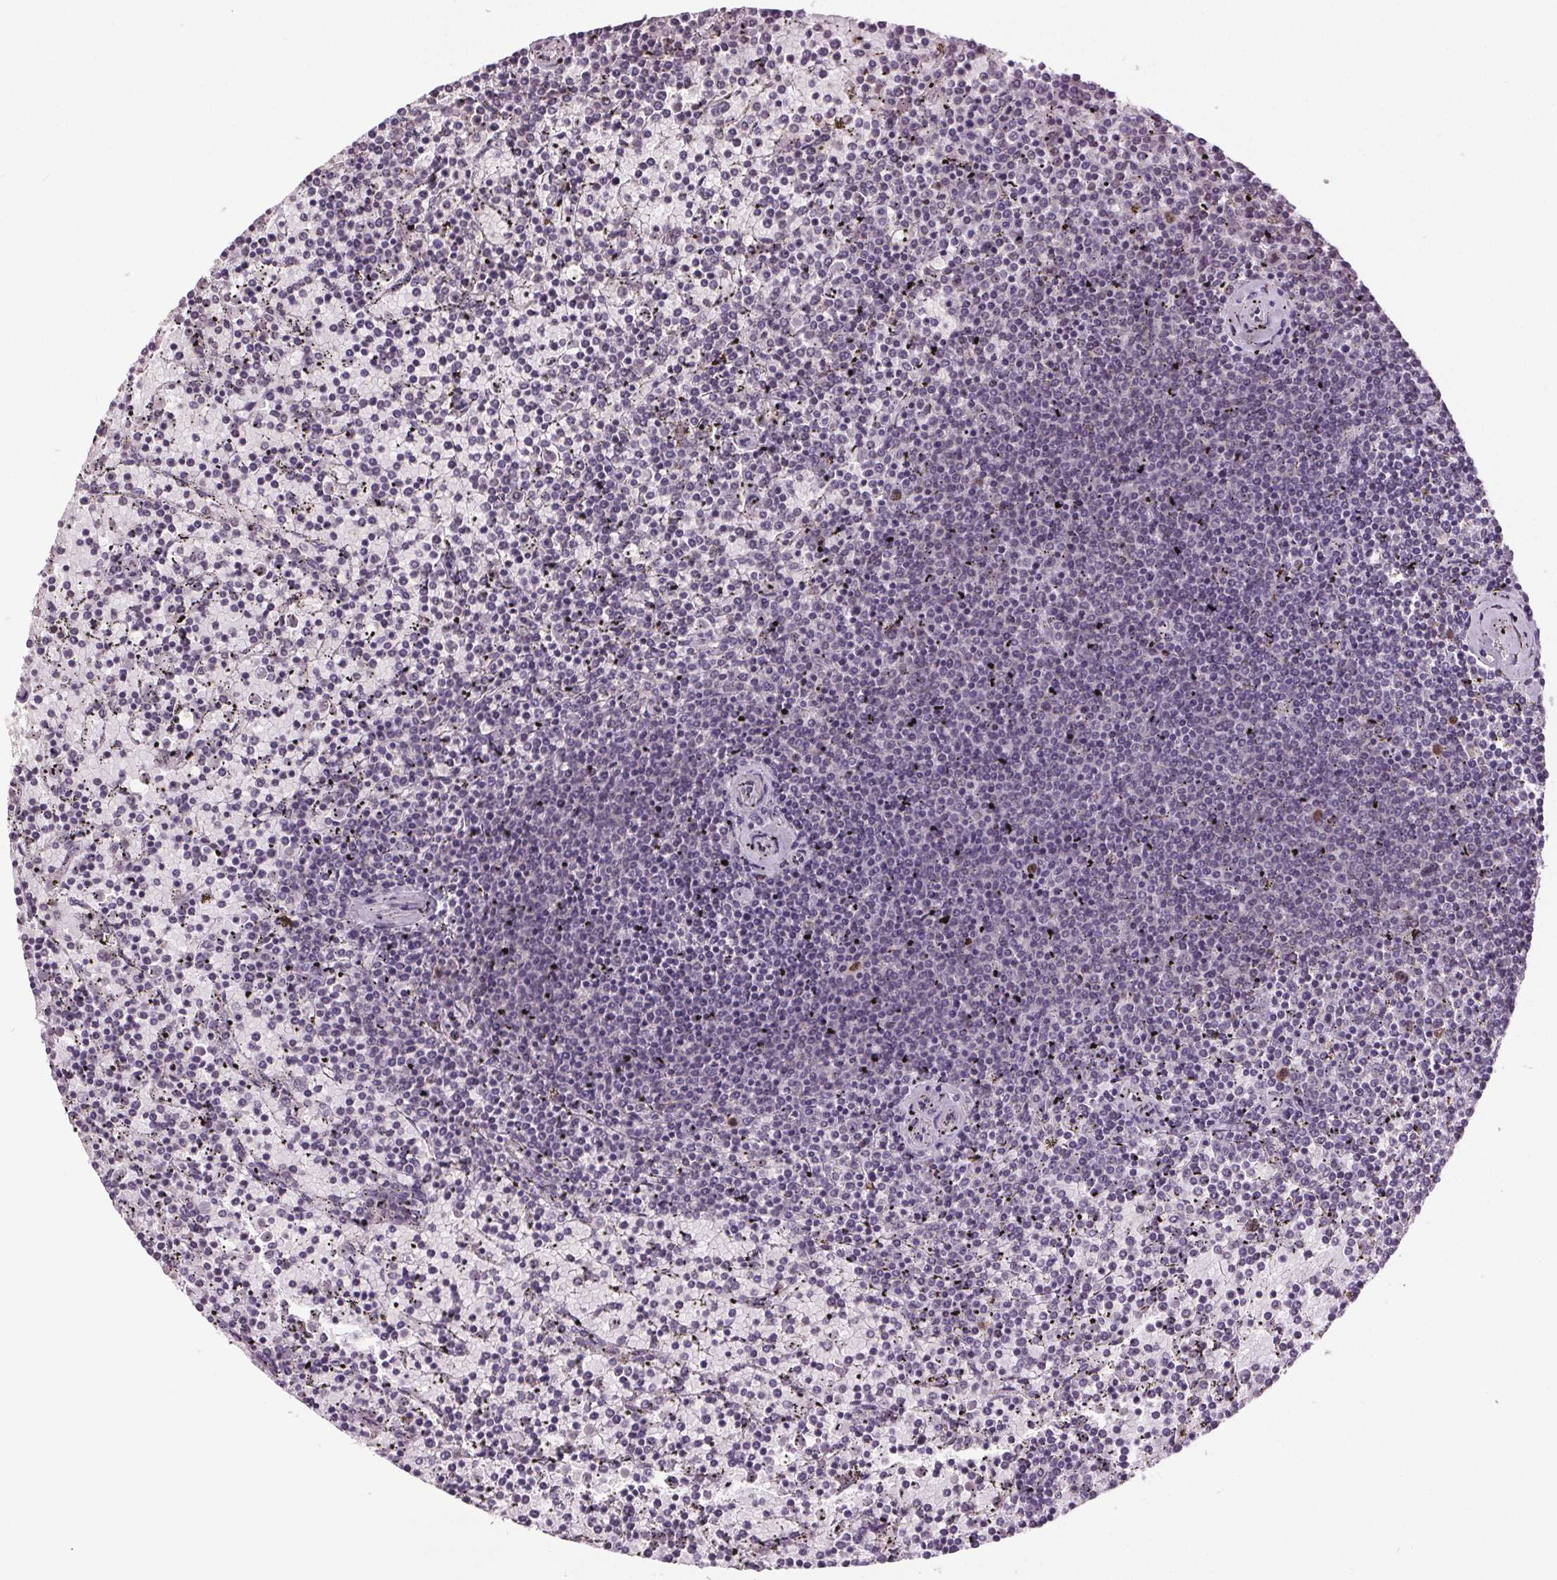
{"staining": {"intensity": "negative", "quantity": "none", "location": "none"}, "tissue": "lymphoma", "cell_type": "Tumor cells", "image_type": "cancer", "snomed": [{"axis": "morphology", "description": "Malignant lymphoma, non-Hodgkin's type, Low grade"}, {"axis": "topography", "description": "Spleen"}], "caption": "This is an immunohistochemistry (IHC) histopathology image of lymphoma. There is no expression in tumor cells.", "gene": "CENPF", "patient": {"sex": "female", "age": 77}}